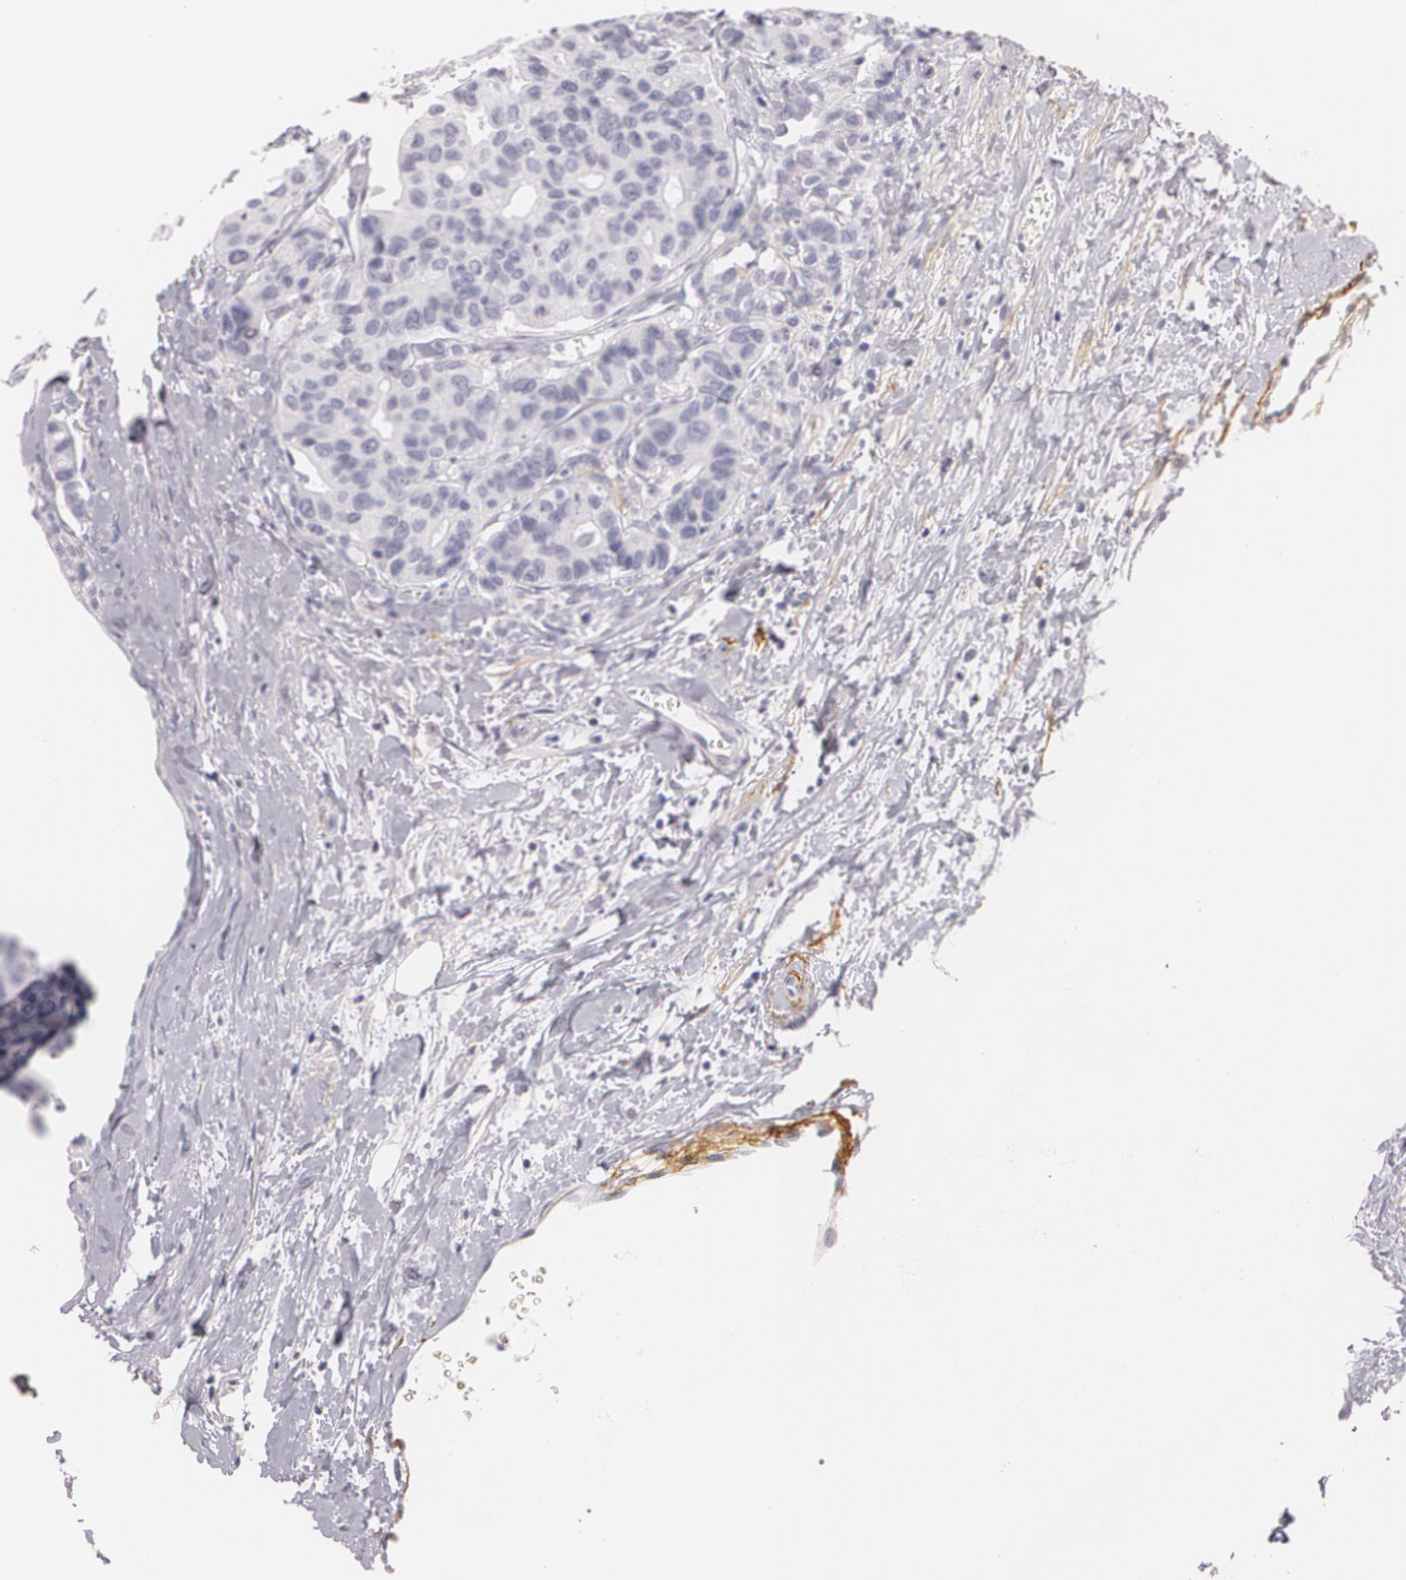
{"staining": {"intensity": "negative", "quantity": "none", "location": "none"}, "tissue": "breast cancer", "cell_type": "Tumor cells", "image_type": "cancer", "snomed": [{"axis": "morphology", "description": "Duct carcinoma"}, {"axis": "topography", "description": "Breast"}], "caption": "A high-resolution micrograph shows immunohistochemistry staining of breast cancer (infiltrating ductal carcinoma), which displays no significant expression in tumor cells.", "gene": "NGFR", "patient": {"sex": "female", "age": 69}}